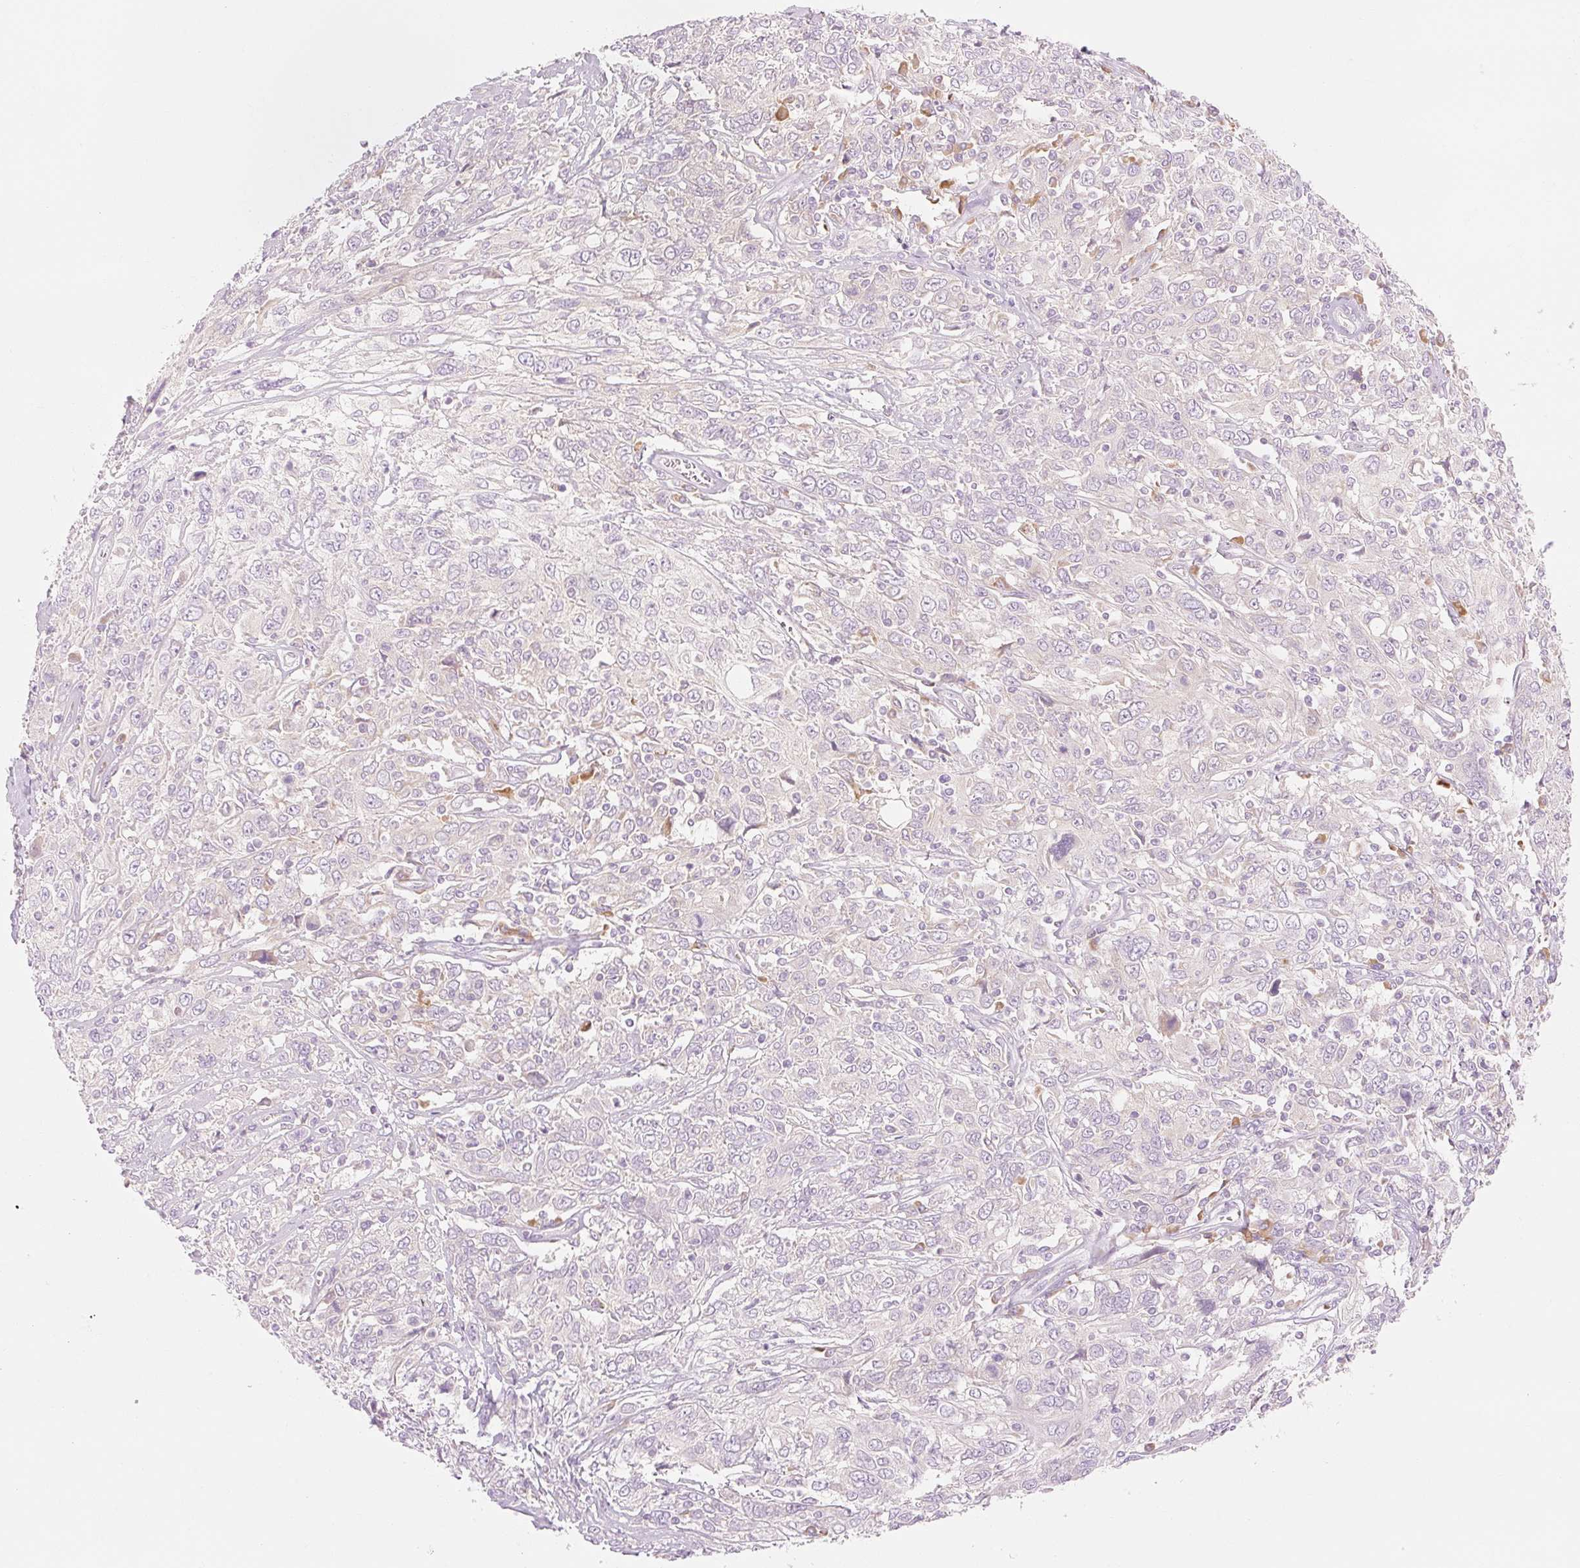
{"staining": {"intensity": "negative", "quantity": "none", "location": "none"}, "tissue": "cervical cancer", "cell_type": "Tumor cells", "image_type": "cancer", "snomed": [{"axis": "morphology", "description": "Squamous cell carcinoma, NOS"}, {"axis": "topography", "description": "Cervix"}], "caption": "This micrograph is of cervical squamous cell carcinoma stained with IHC to label a protein in brown with the nuclei are counter-stained blue. There is no expression in tumor cells.", "gene": "MYO1D", "patient": {"sex": "female", "age": 46}}